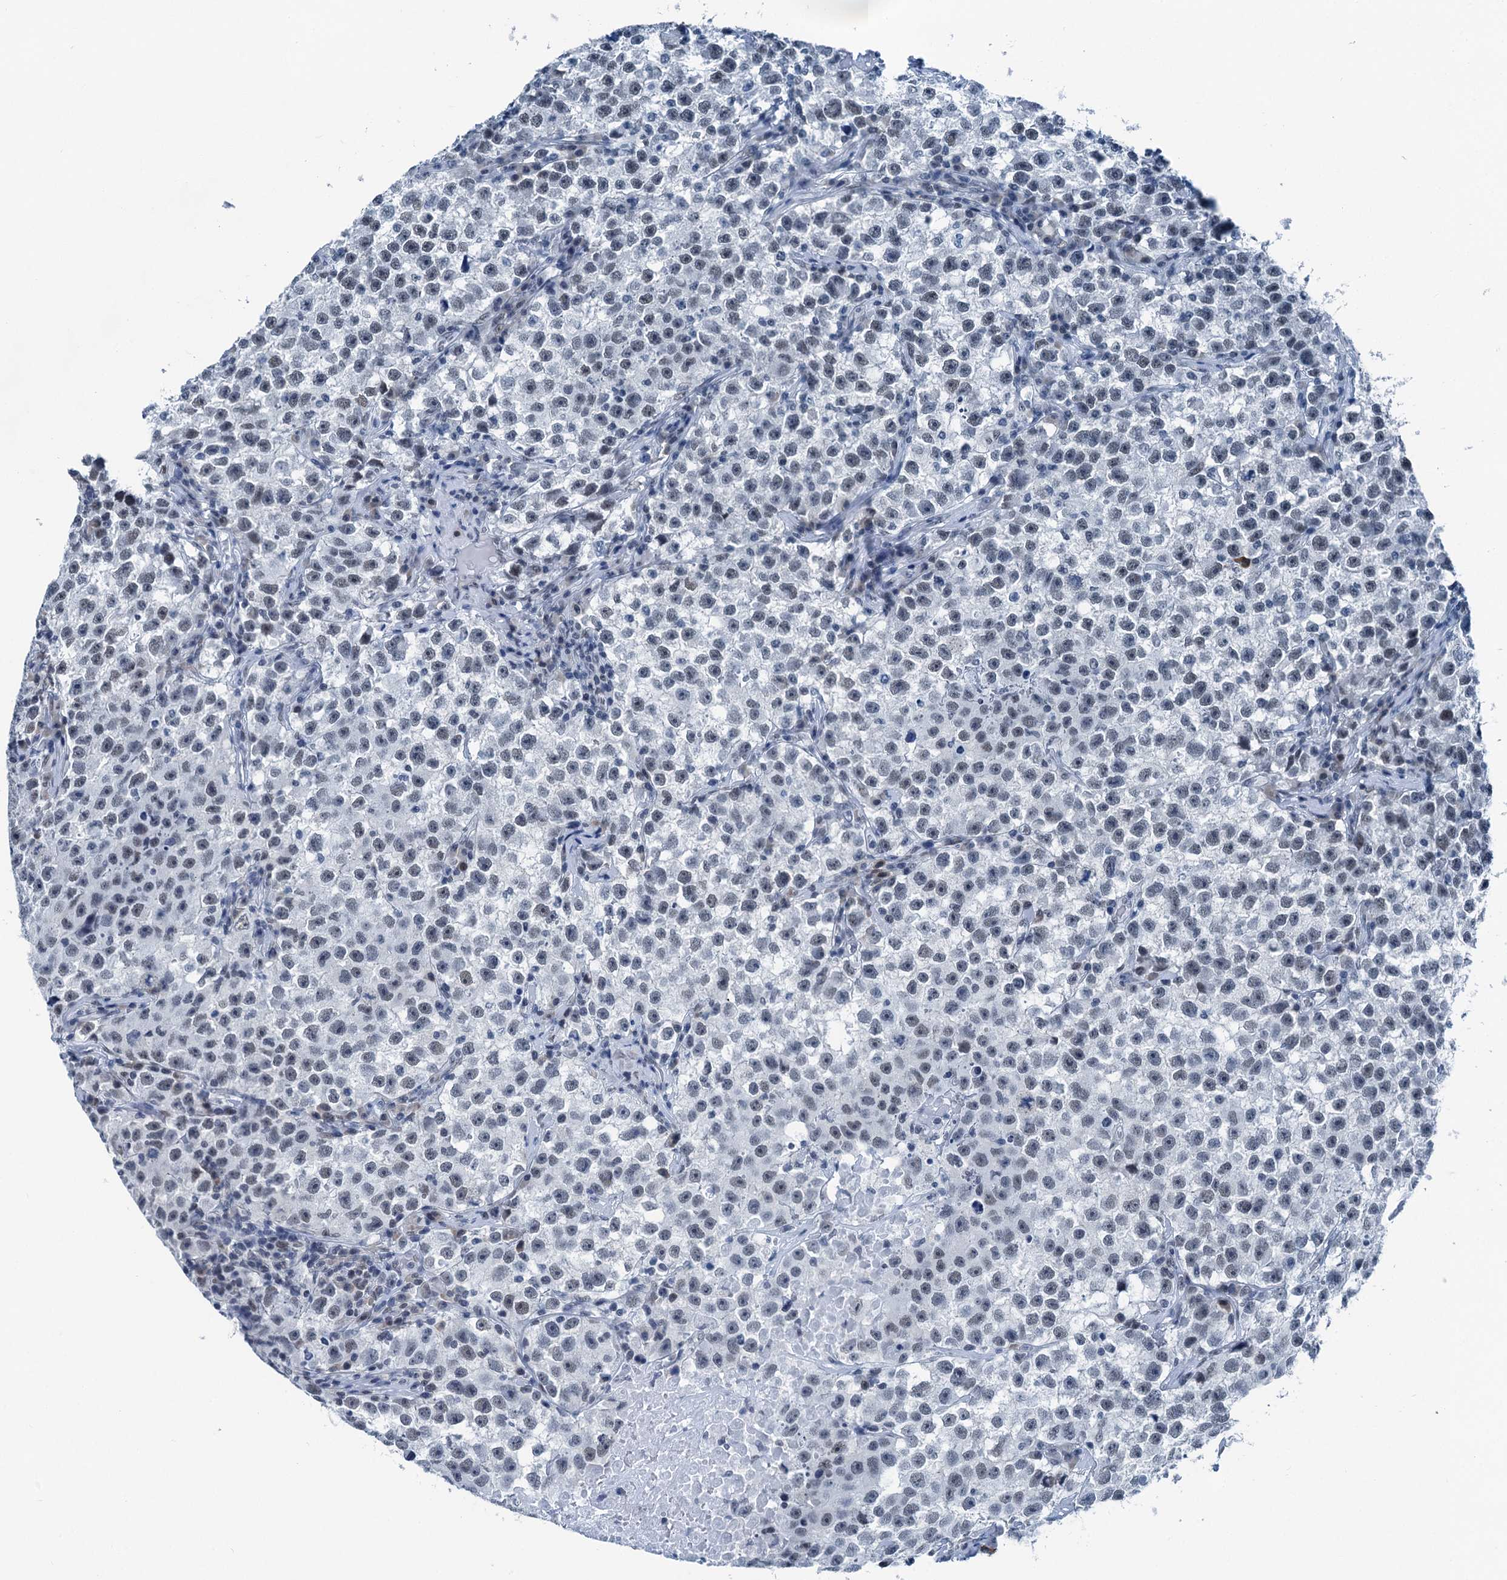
{"staining": {"intensity": "negative", "quantity": "none", "location": "none"}, "tissue": "testis cancer", "cell_type": "Tumor cells", "image_type": "cancer", "snomed": [{"axis": "morphology", "description": "Seminoma, NOS"}, {"axis": "topography", "description": "Testis"}], "caption": "Tumor cells show no significant protein expression in seminoma (testis). (Brightfield microscopy of DAB immunohistochemistry at high magnification).", "gene": "TRPT1", "patient": {"sex": "male", "age": 22}}